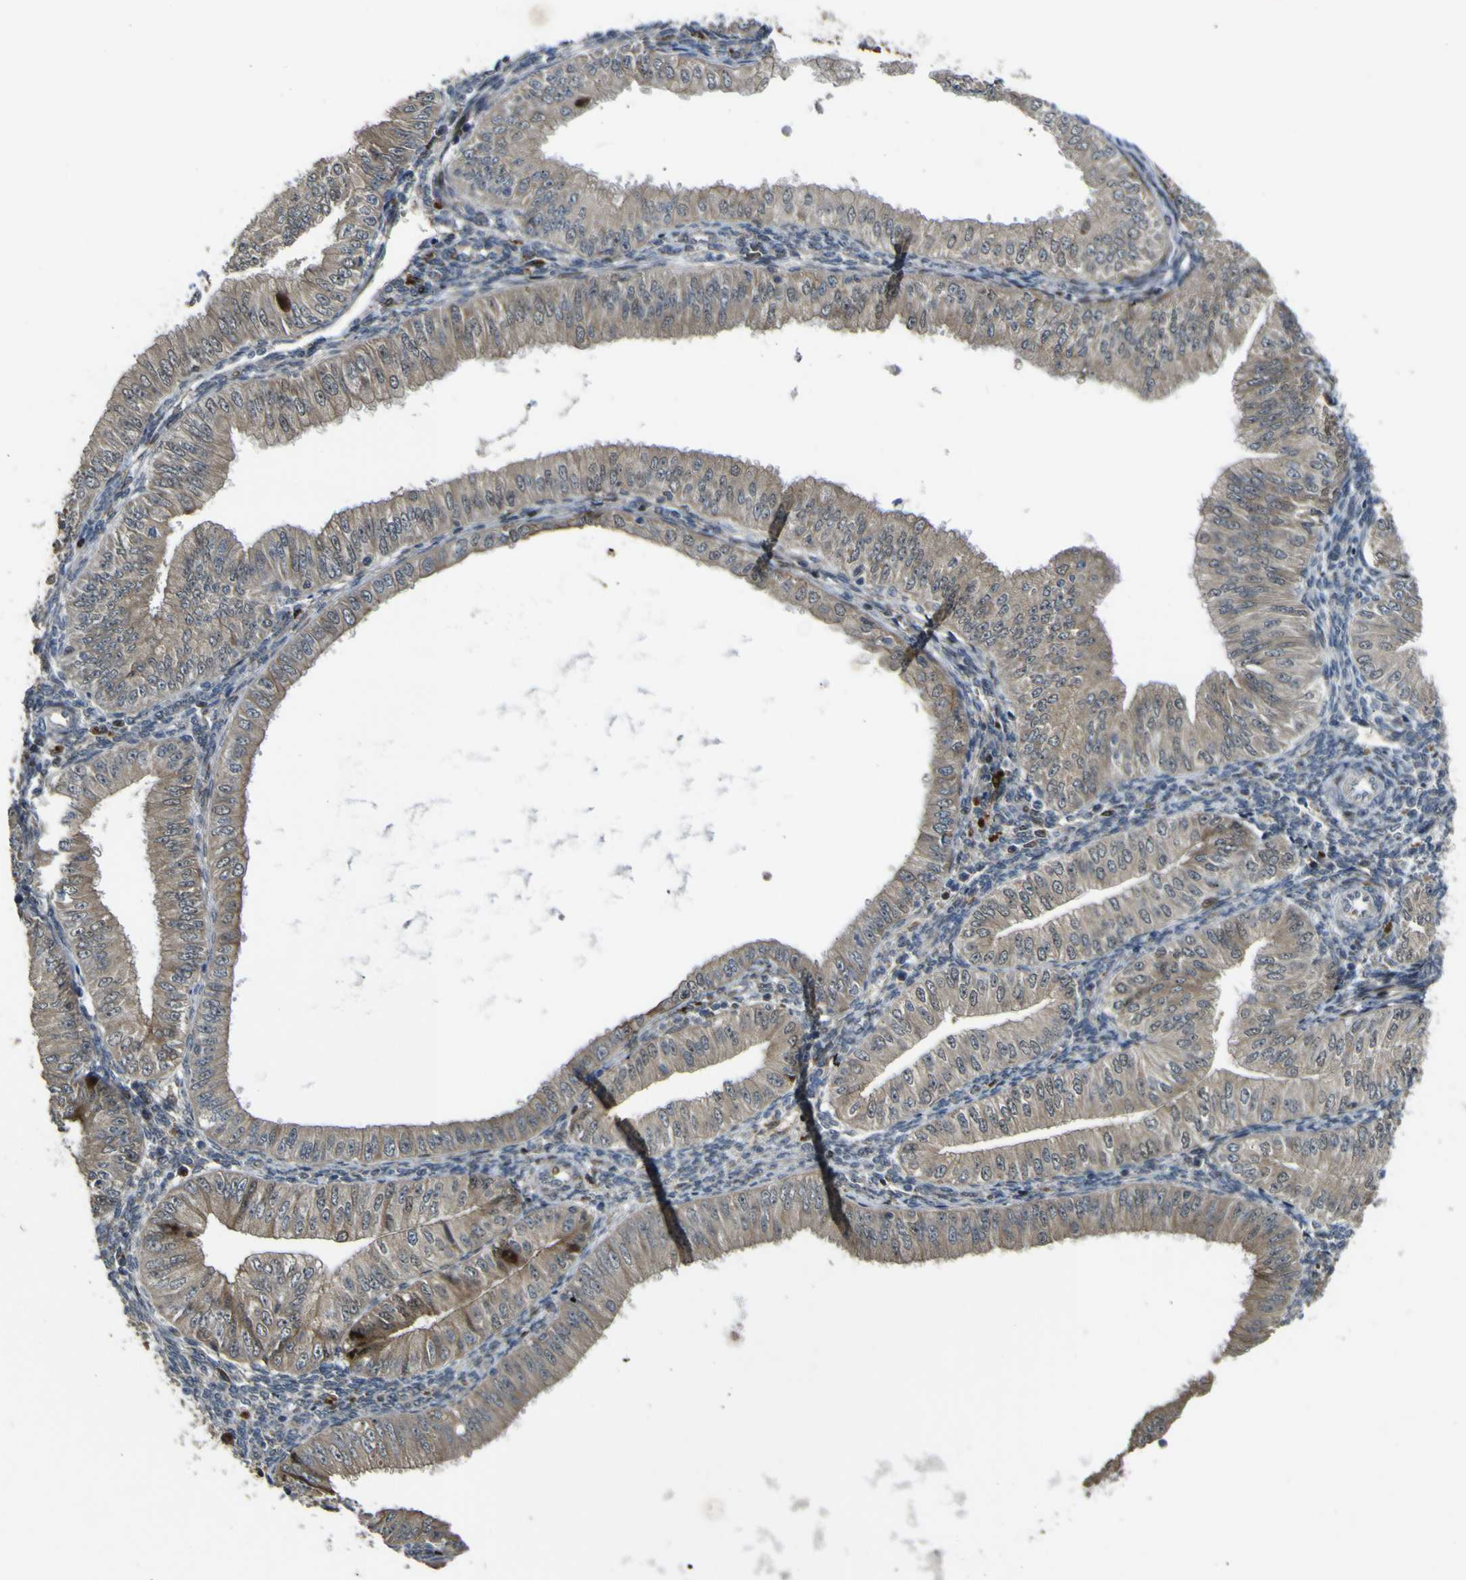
{"staining": {"intensity": "weak", "quantity": ">75%", "location": "cytoplasmic/membranous"}, "tissue": "endometrial cancer", "cell_type": "Tumor cells", "image_type": "cancer", "snomed": [{"axis": "morphology", "description": "Normal tissue, NOS"}, {"axis": "morphology", "description": "Adenocarcinoma, NOS"}, {"axis": "topography", "description": "Endometrium"}], "caption": "An immunohistochemistry (IHC) histopathology image of neoplastic tissue is shown. Protein staining in brown labels weak cytoplasmic/membranous positivity in endometrial cancer within tumor cells. Nuclei are stained in blue.", "gene": "LBHD1", "patient": {"sex": "female", "age": 53}}